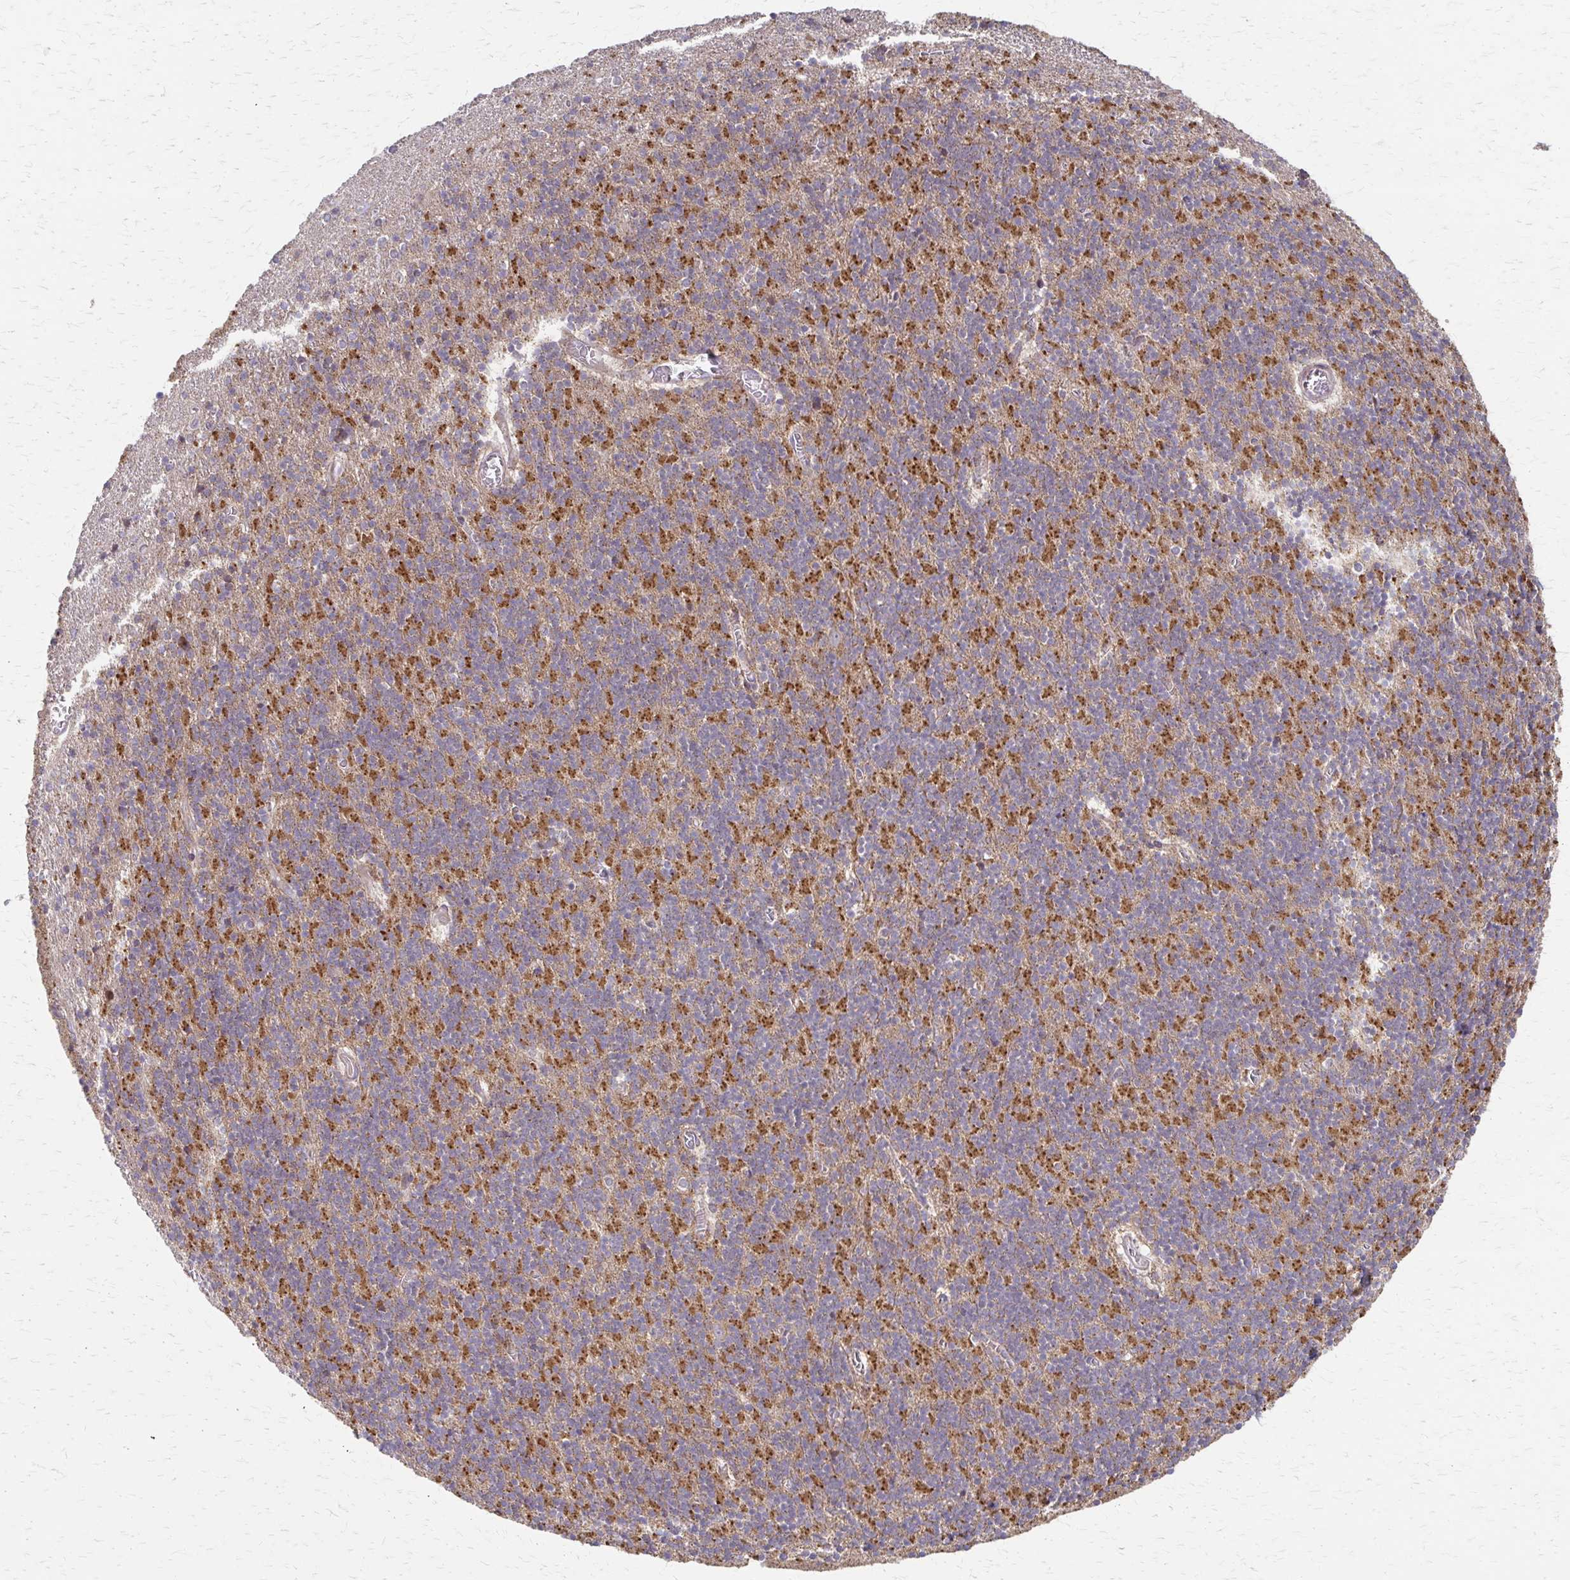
{"staining": {"intensity": "moderate", "quantity": "25%-75%", "location": "cytoplasmic/membranous"}, "tissue": "cerebellum", "cell_type": "Cells in granular layer", "image_type": "normal", "snomed": [{"axis": "morphology", "description": "Normal tissue, NOS"}, {"axis": "topography", "description": "Cerebellum"}], "caption": "Cells in granular layer demonstrate moderate cytoplasmic/membranous expression in about 25%-75% of cells in normal cerebellum.", "gene": "EEF2", "patient": {"sex": "male", "age": 70}}